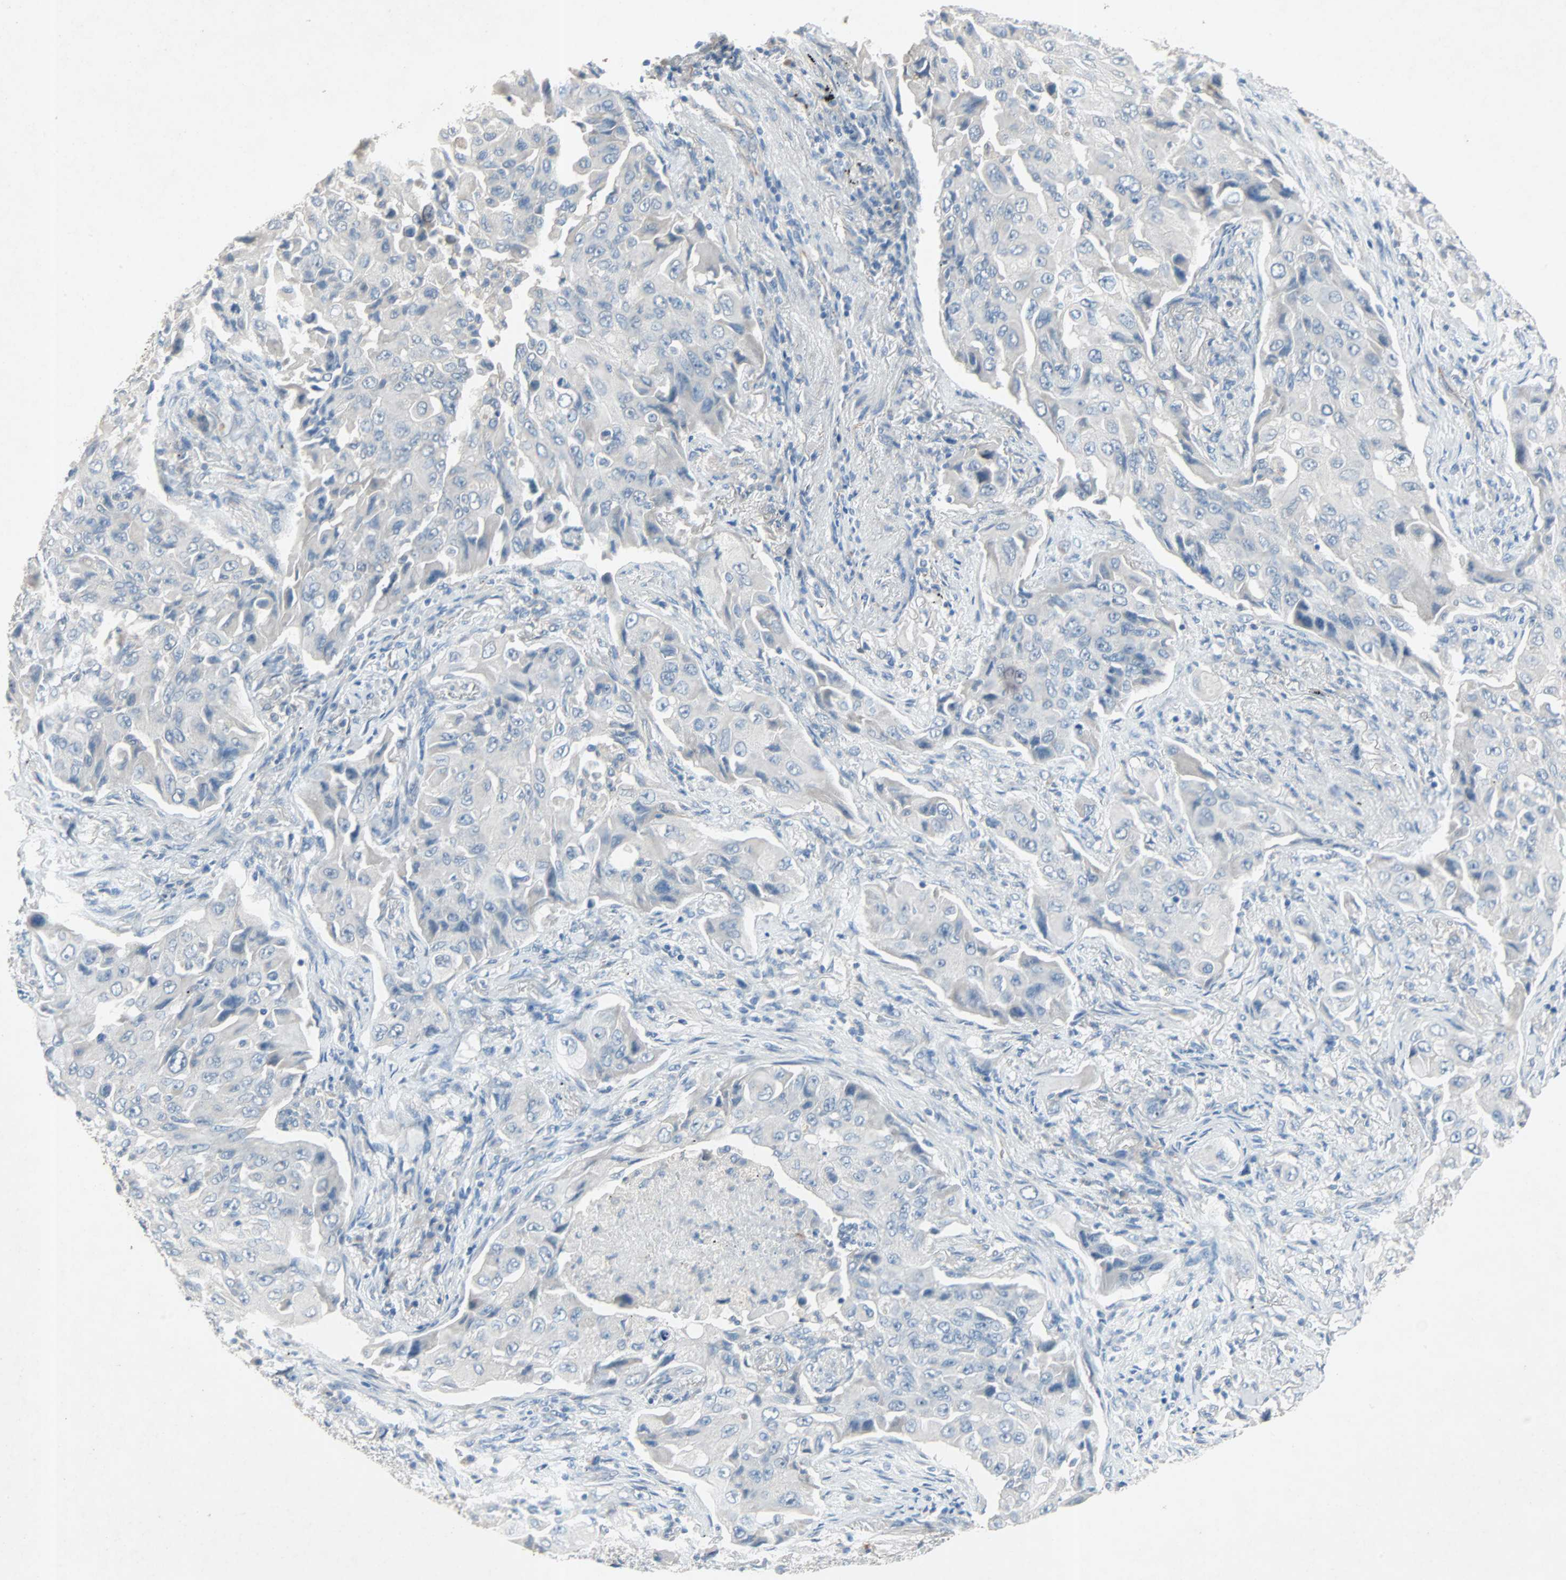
{"staining": {"intensity": "negative", "quantity": "none", "location": "none"}, "tissue": "lung cancer", "cell_type": "Tumor cells", "image_type": "cancer", "snomed": [{"axis": "morphology", "description": "Adenocarcinoma, NOS"}, {"axis": "topography", "description": "Lung"}], "caption": "This is an immunohistochemistry histopathology image of human lung cancer (adenocarcinoma). There is no staining in tumor cells.", "gene": "PCDHB2", "patient": {"sex": "female", "age": 65}}